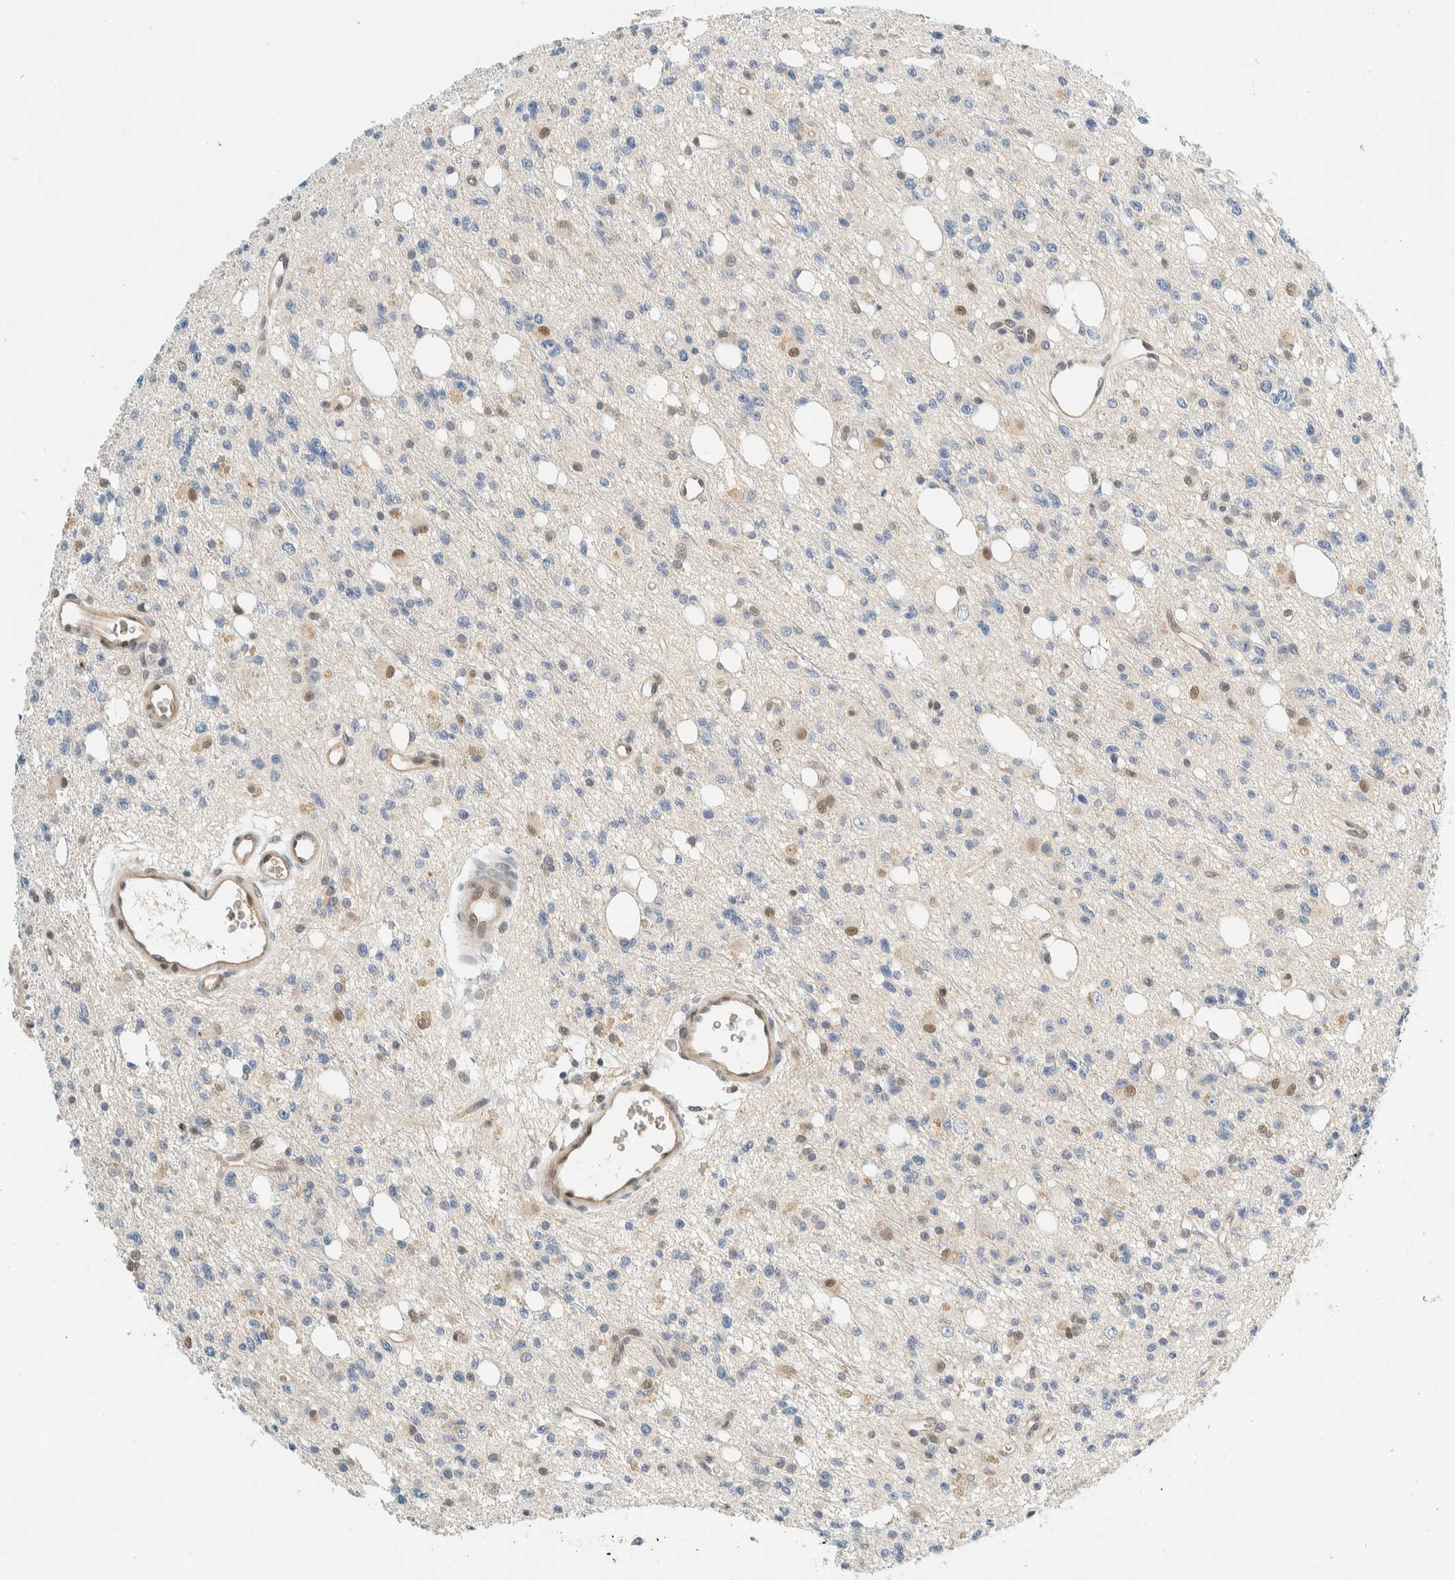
{"staining": {"intensity": "weak", "quantity": "<25%", "location": "nuclear"}, "tissue": "glioma", "cell_type": "Tumor cells", "image_type": "cancer", "snomed": [{"axis": "morphology", "description": "Glioma, malignant, High grade"}, {"axis": "topography", "description": "Brain"}], "caption": "There is no significant expression in tumor cells of glioma.", "gene": "TSTD2", "patient": {"sex": "female", "age": 62}}